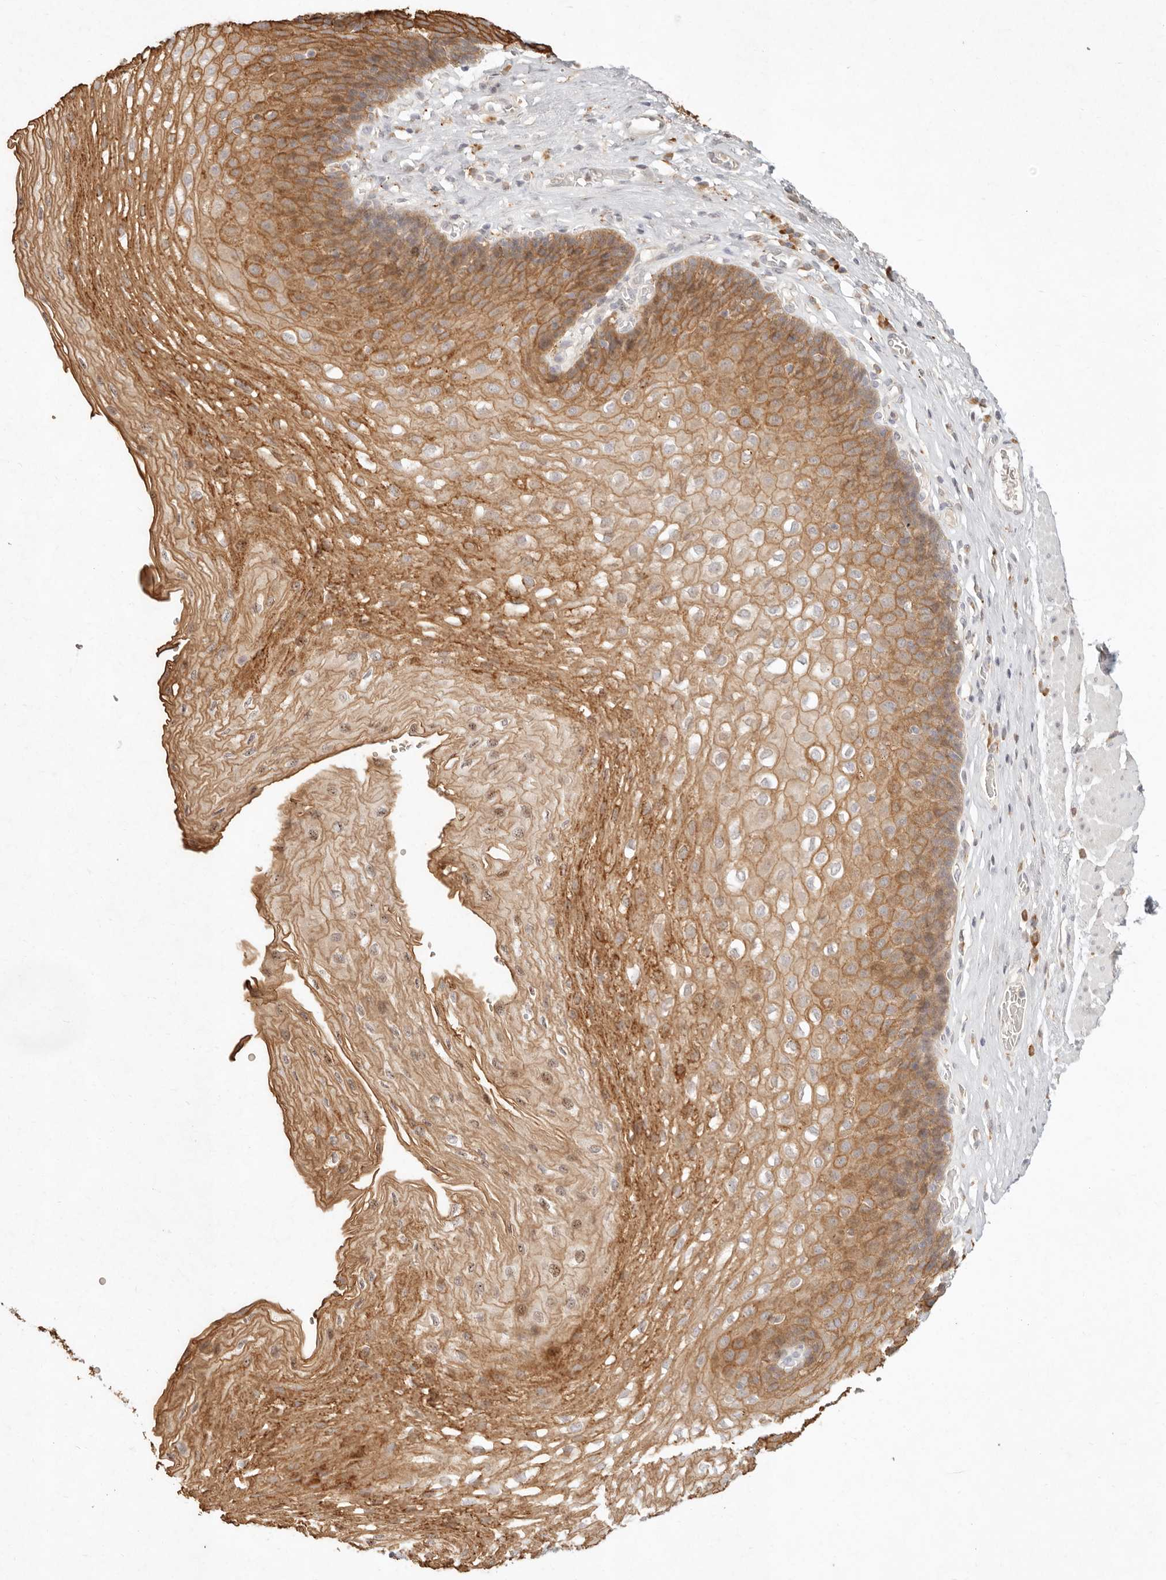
{"staining": {"intensity": "strong", "quantity": ">75%", "location": "cytoplasmic/membranous"}, "tissue": "esophagus", "cell_type": "Squamous epithelial cells", "image_type": "normal", "snomed": [{"axis": "morphology", "description": "Normal tissue, NOS"}, {"axis": "topography", "description": "Esophagus"}], "caption": "Strong cytoplasmic/membranous protein staining is identified in about >75% of squamous epithelial cells in esophagus. (Stains: DAB in brown, nuclei in blue, Microscopy: brightfield microscopy at high magnification).", "gene": "C1orf127", "patient": {"sex": "female", "age": 66}}